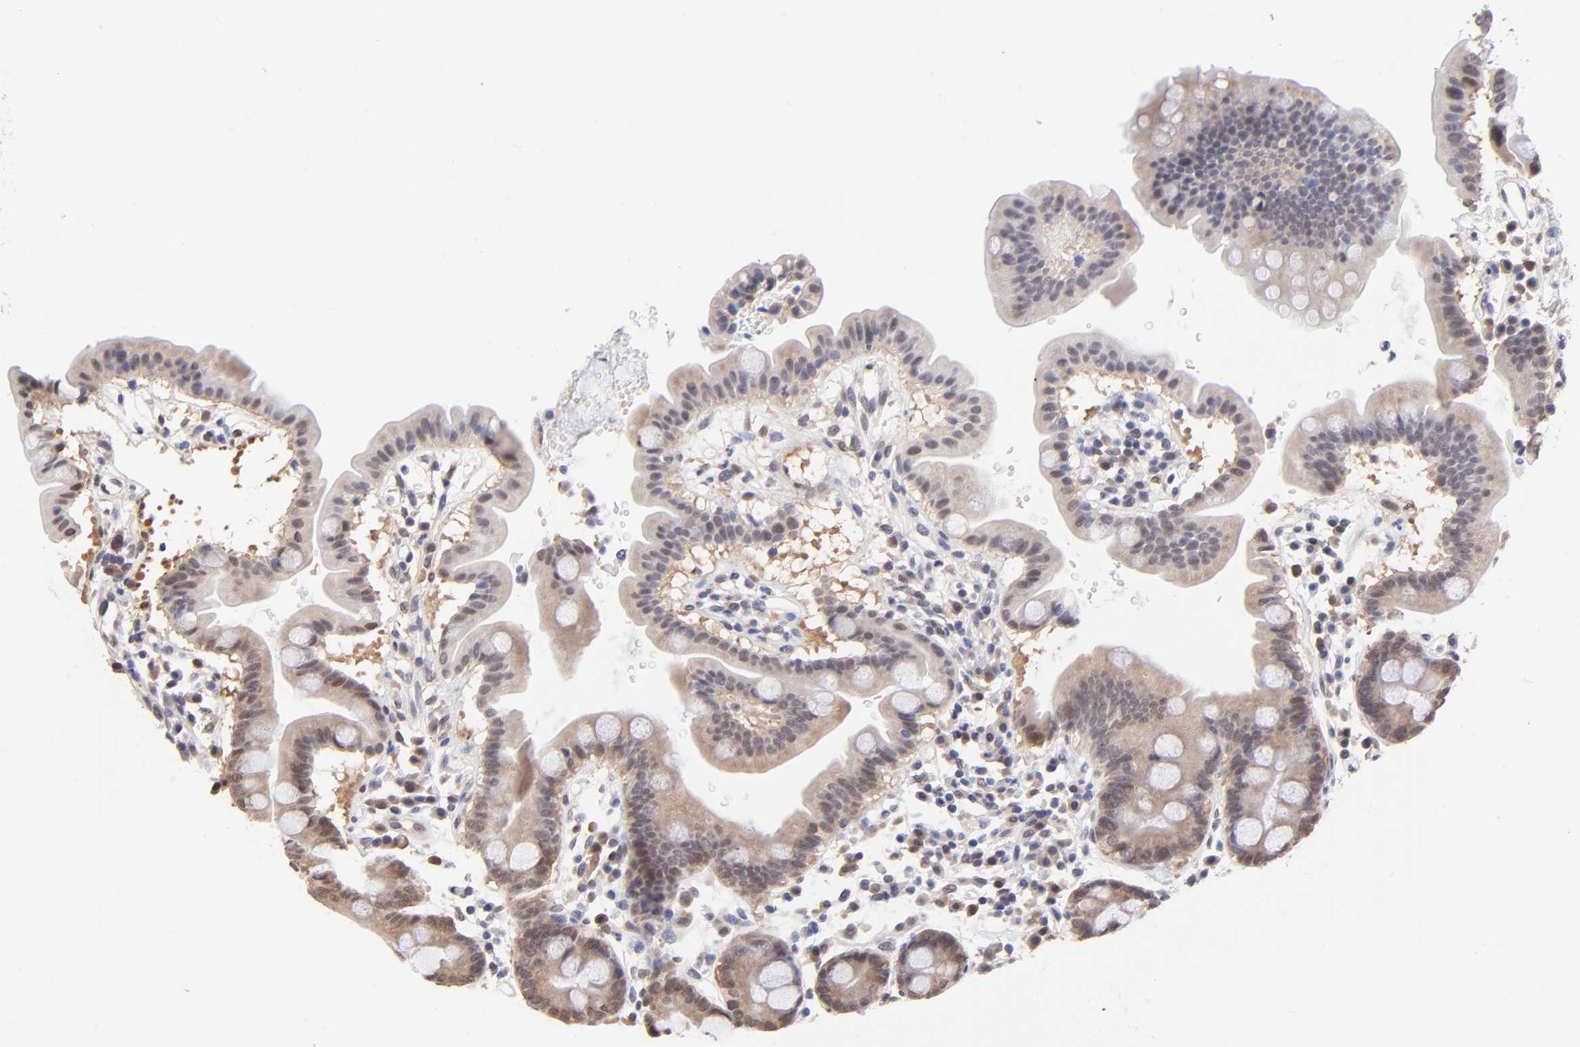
{"staining": {"intensity": "weak", "quantity": "25%-75%", "location": "cytoplasmic/membranous,nuclear"}, "tissue": "duodenum", "cell_type": "Glandular cells", "image_type": "normal", "snomed": [{"axis": "morphology", "description": "Normal tissue, NOS"}, {"axis": "topography", "description": "Duodenum"}], "caption": "Protein positivity by IHC shows weak cytoplasmic/membranous,nuclear positivity in approximately 25%-75% of glandular cells in unremarkable duodenum. (DAB (3,3'-diaminobenzidine) IHC with brightfield microscopy, high magnification).", "gene": "TXNL1", "patient": {"sex": "male", "age": 50}}